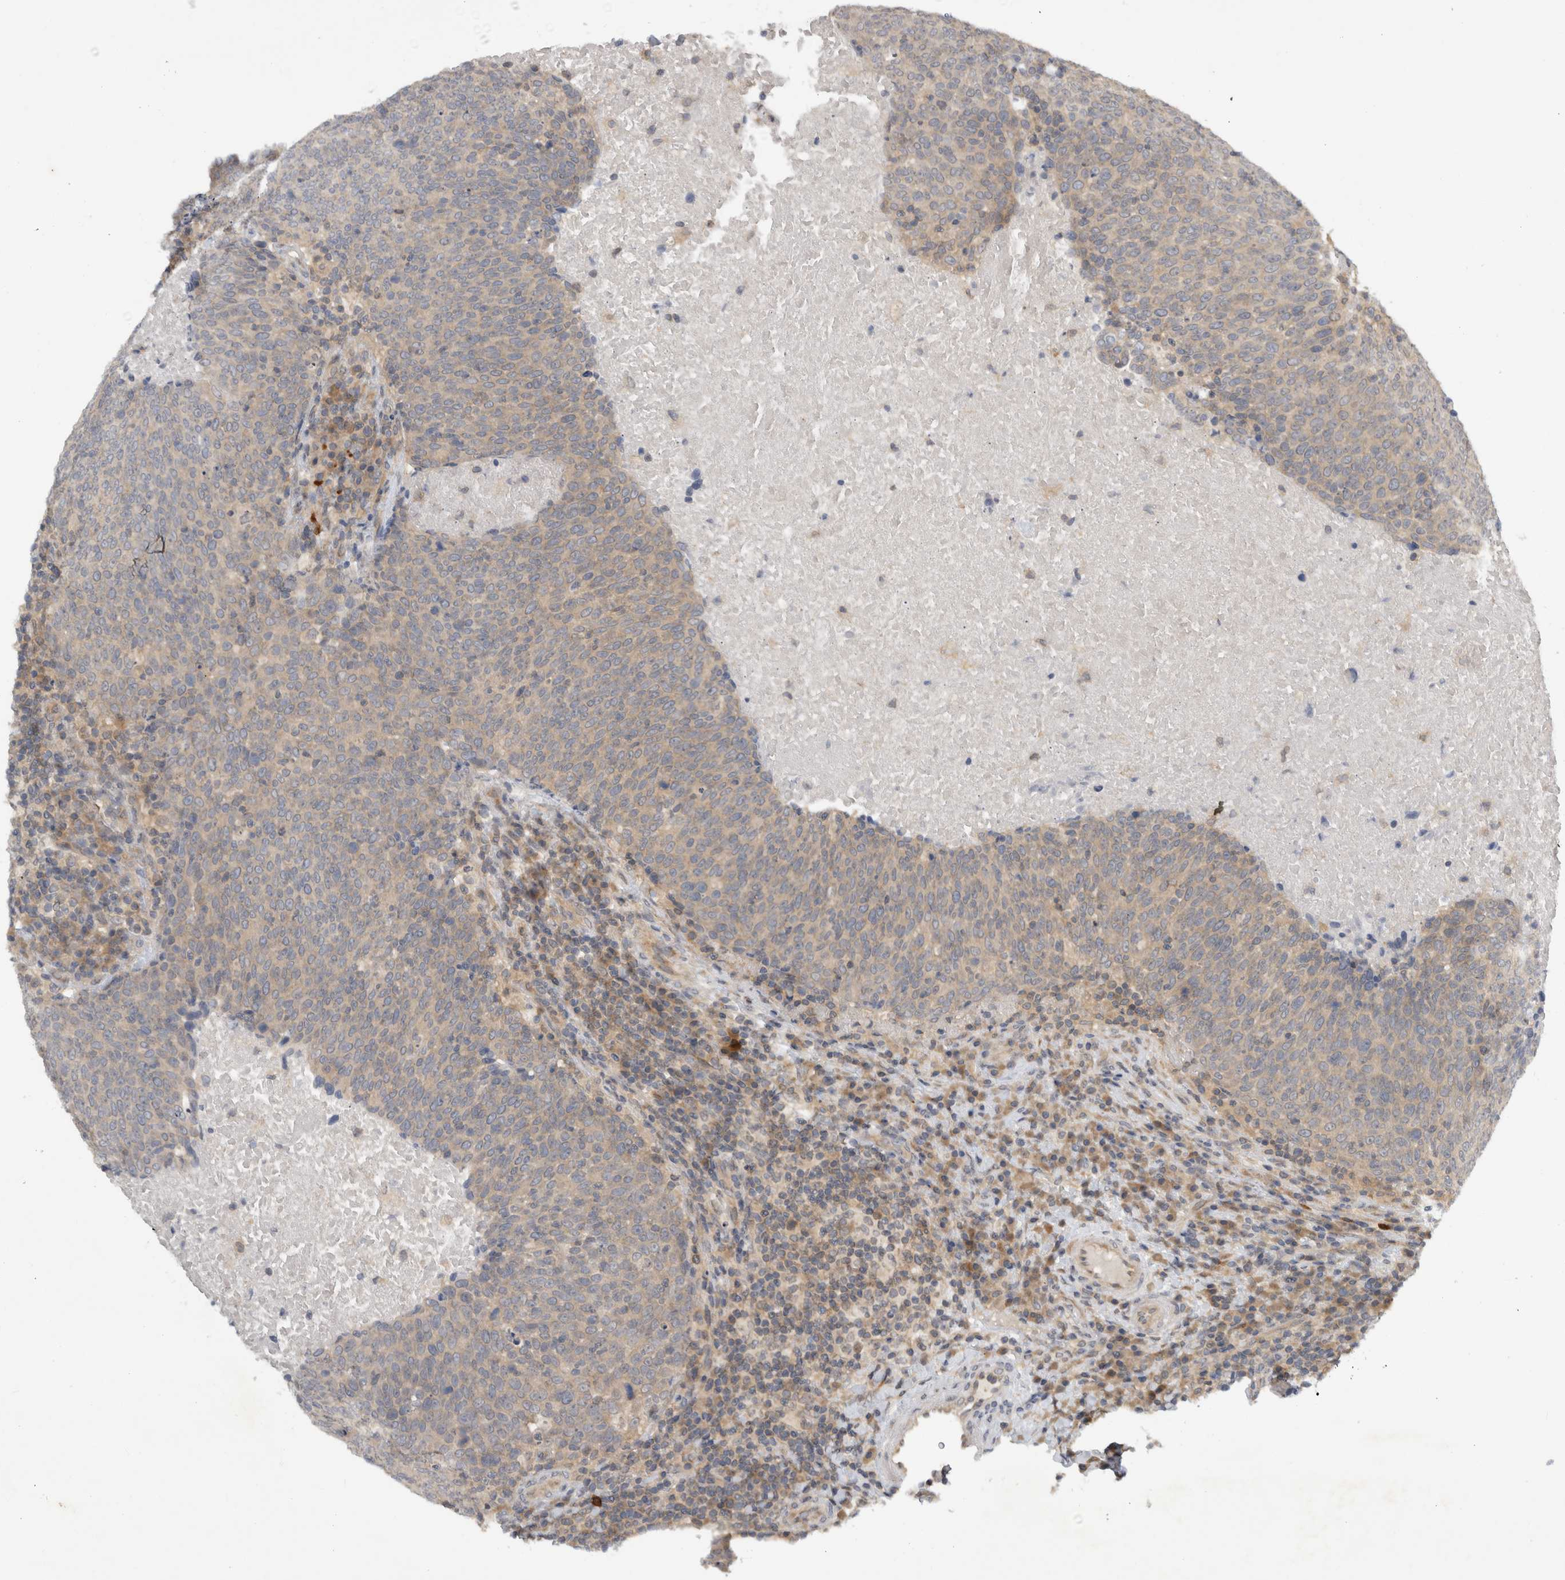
{"staining": {"intensity": "weak", "quantity": "25%-75%", "location": "cytoplasmic/membranous"}, "tissue": "head and neck cancer", "cell_type": "Tumor cells", "image_type": "cancer", "snomed": [{"axis": "morphology", "description": "Squamous cell carcinoma, NOS"}, {"axis": "morphology", "description": "Squamous cell carcinoma, metastatic, NOS"}, {"axis": "topography", "description": "Lymph node"}, {"axis": "topography", "description": "Head-Neck"}], "caption": "This is an image of IHC staining of head and neck cancer (squamous cell carcinoma), which shows weak expression in the cytoplasmic/membranous of tumor cells.", "gene": "AASDHPPT", "patient": {"sex": "male", "age": 62}}